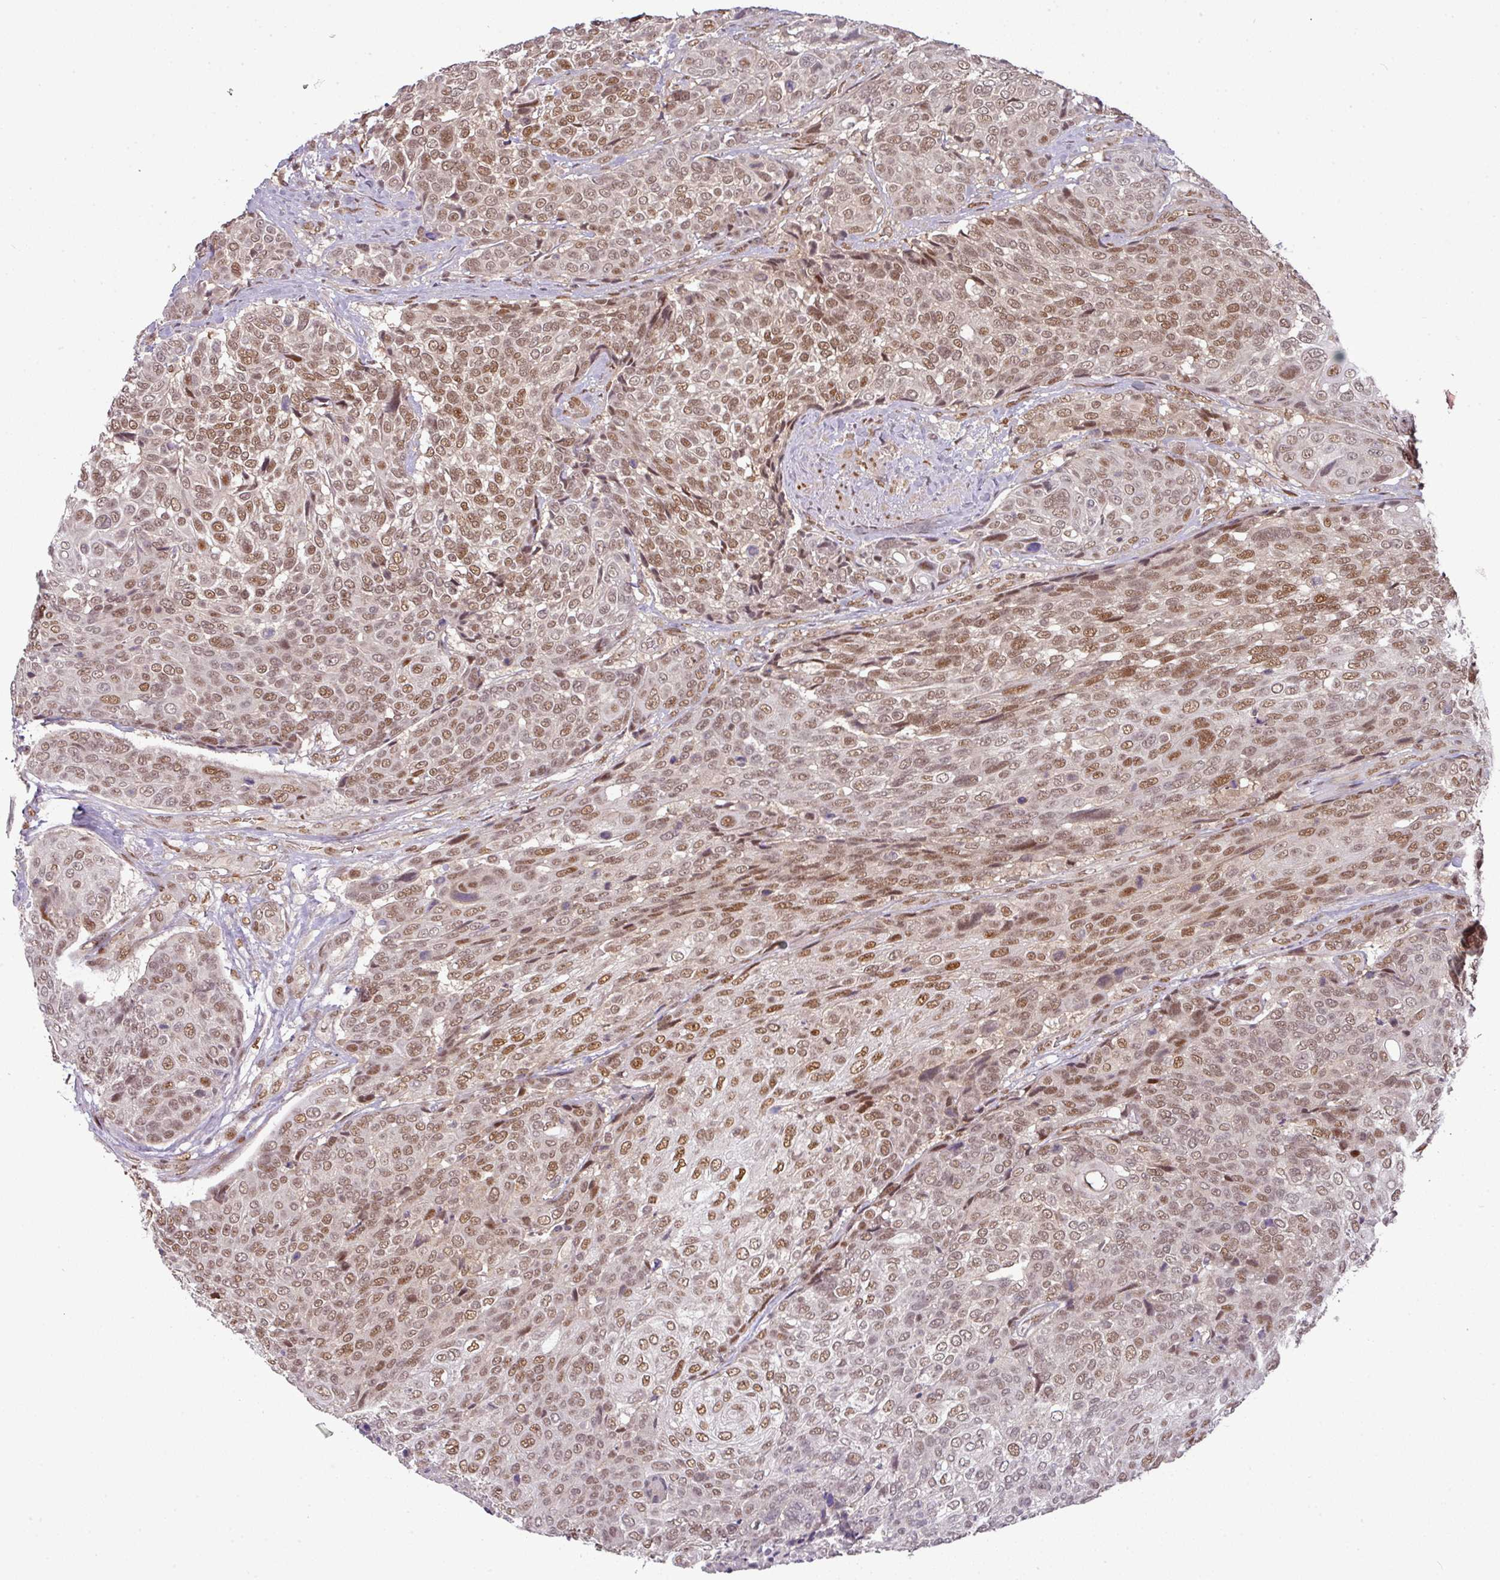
{"staining": {"intensity": "moderate", "quantity": ">75%", "location": "nuclear"}, "tissue": "urothelial cancer", "cell_type": "Tumor cells", "image_type": "cancer", "snomed": [{"axis": "morphology", "description": "Urothelial carcinoma, High grade"}, {"axis": "topography", "description": "Urinary bladder"}], "caption": "Immunohistochemistry image of neoplastic tissue: urothelial carcinoma (high-grade) stained using immunohistochemistry (IHC) exhibits medium levels of moderate protein expression localized specifically in the nuclear of tumor cells, appearing as a nuclear brown color.", "gene": "CIC", "patient": {"sex": "female", "age": 70}}